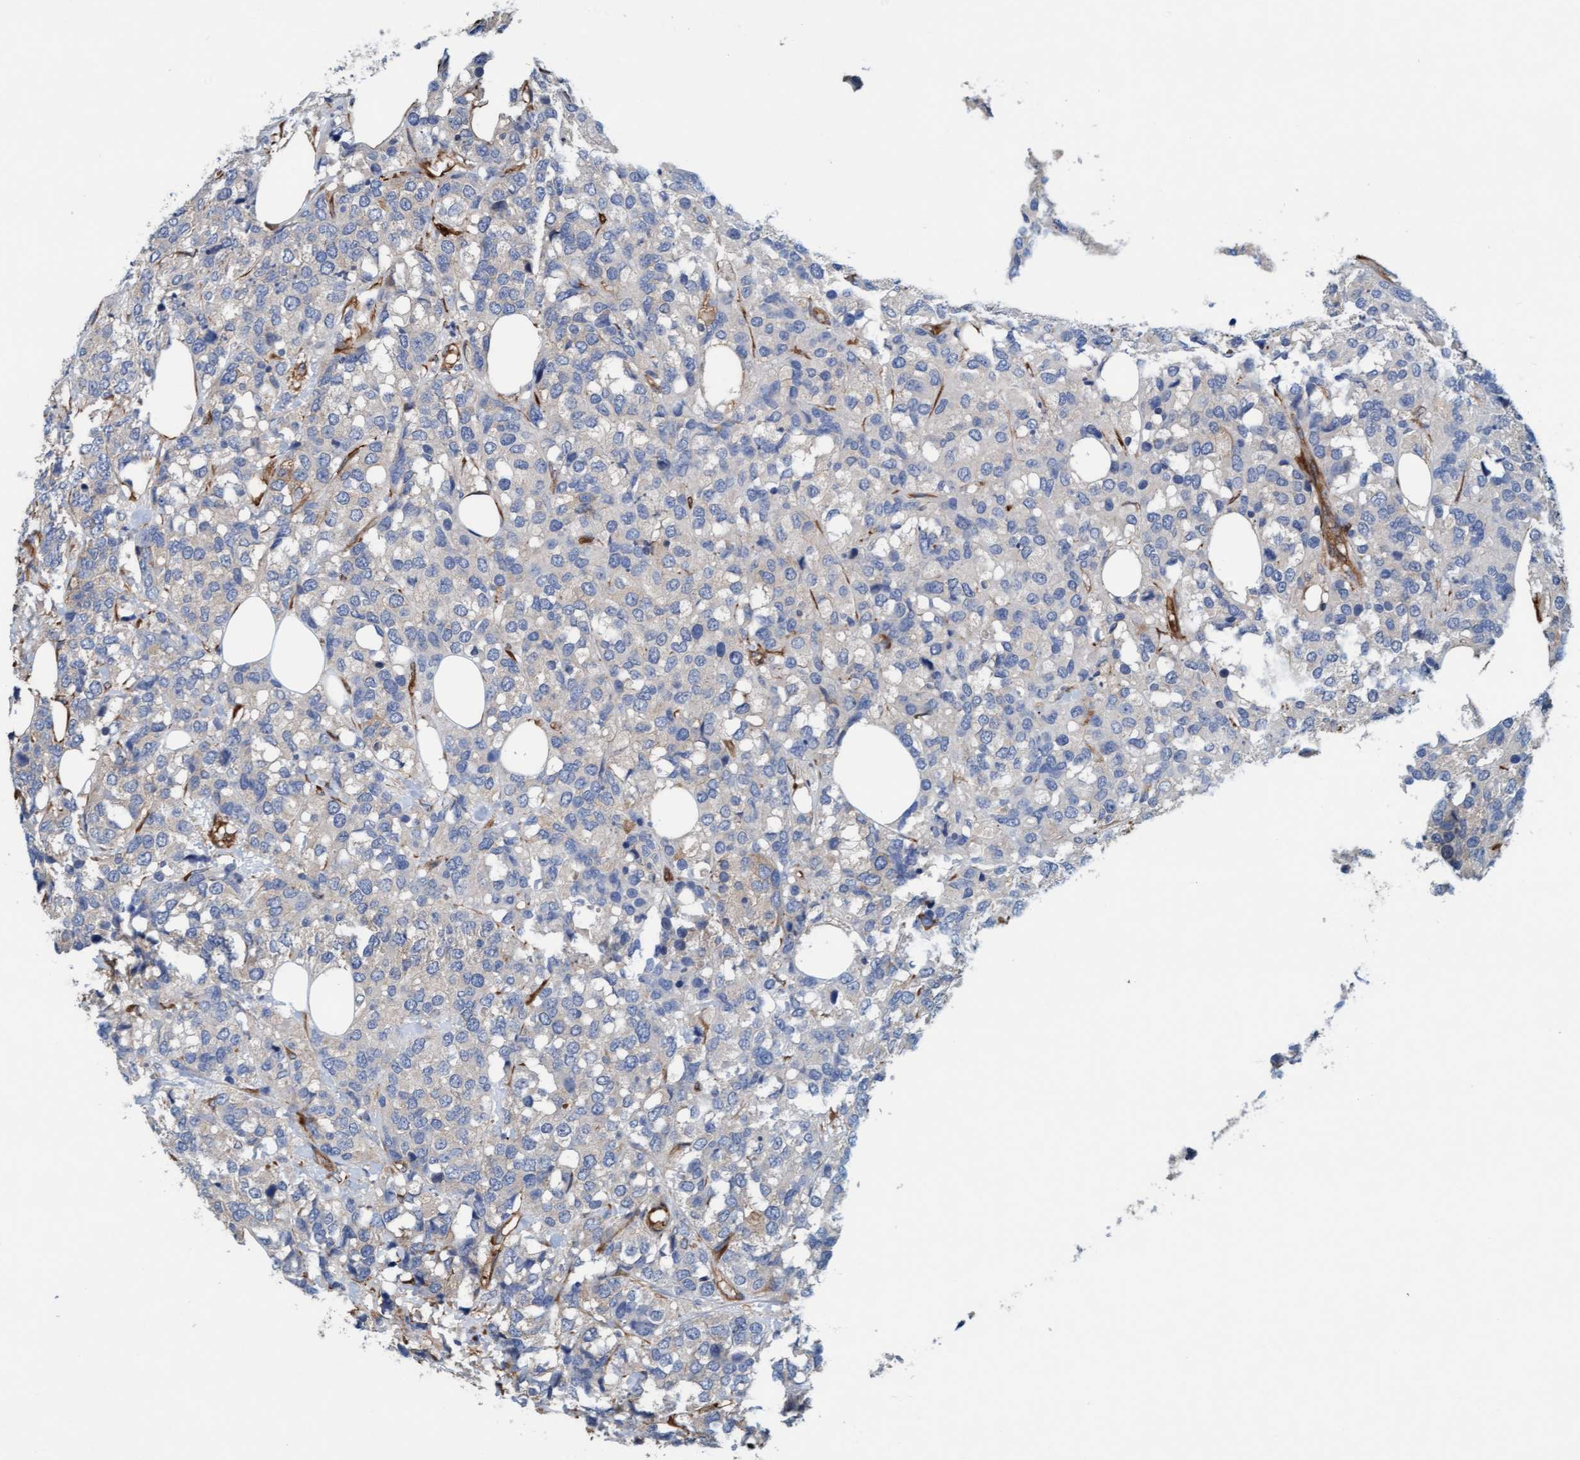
{"staining": {"intensity": "negative", "quantity": "none", "location": "none"}, "tissue": "breast cancer", "cell_type": "Tumor cells", "image_type": "cancer", "snomed": [{"axis": "morphology", "description": "Lobular carcinoma"}, {"axis": "topography", "description": "Breast"}], "caption": "DAB (3,3'-diaminobenzidine) immunohistochemical staining of human lobular carcinoma (breast) exhibits no significant expression in tumor cells. (Immunohistochemistry (ihc), brightfield microscopy, high magnification).", "gene": "FMNL3", "patient": {"sex": "female", "age": 59}}